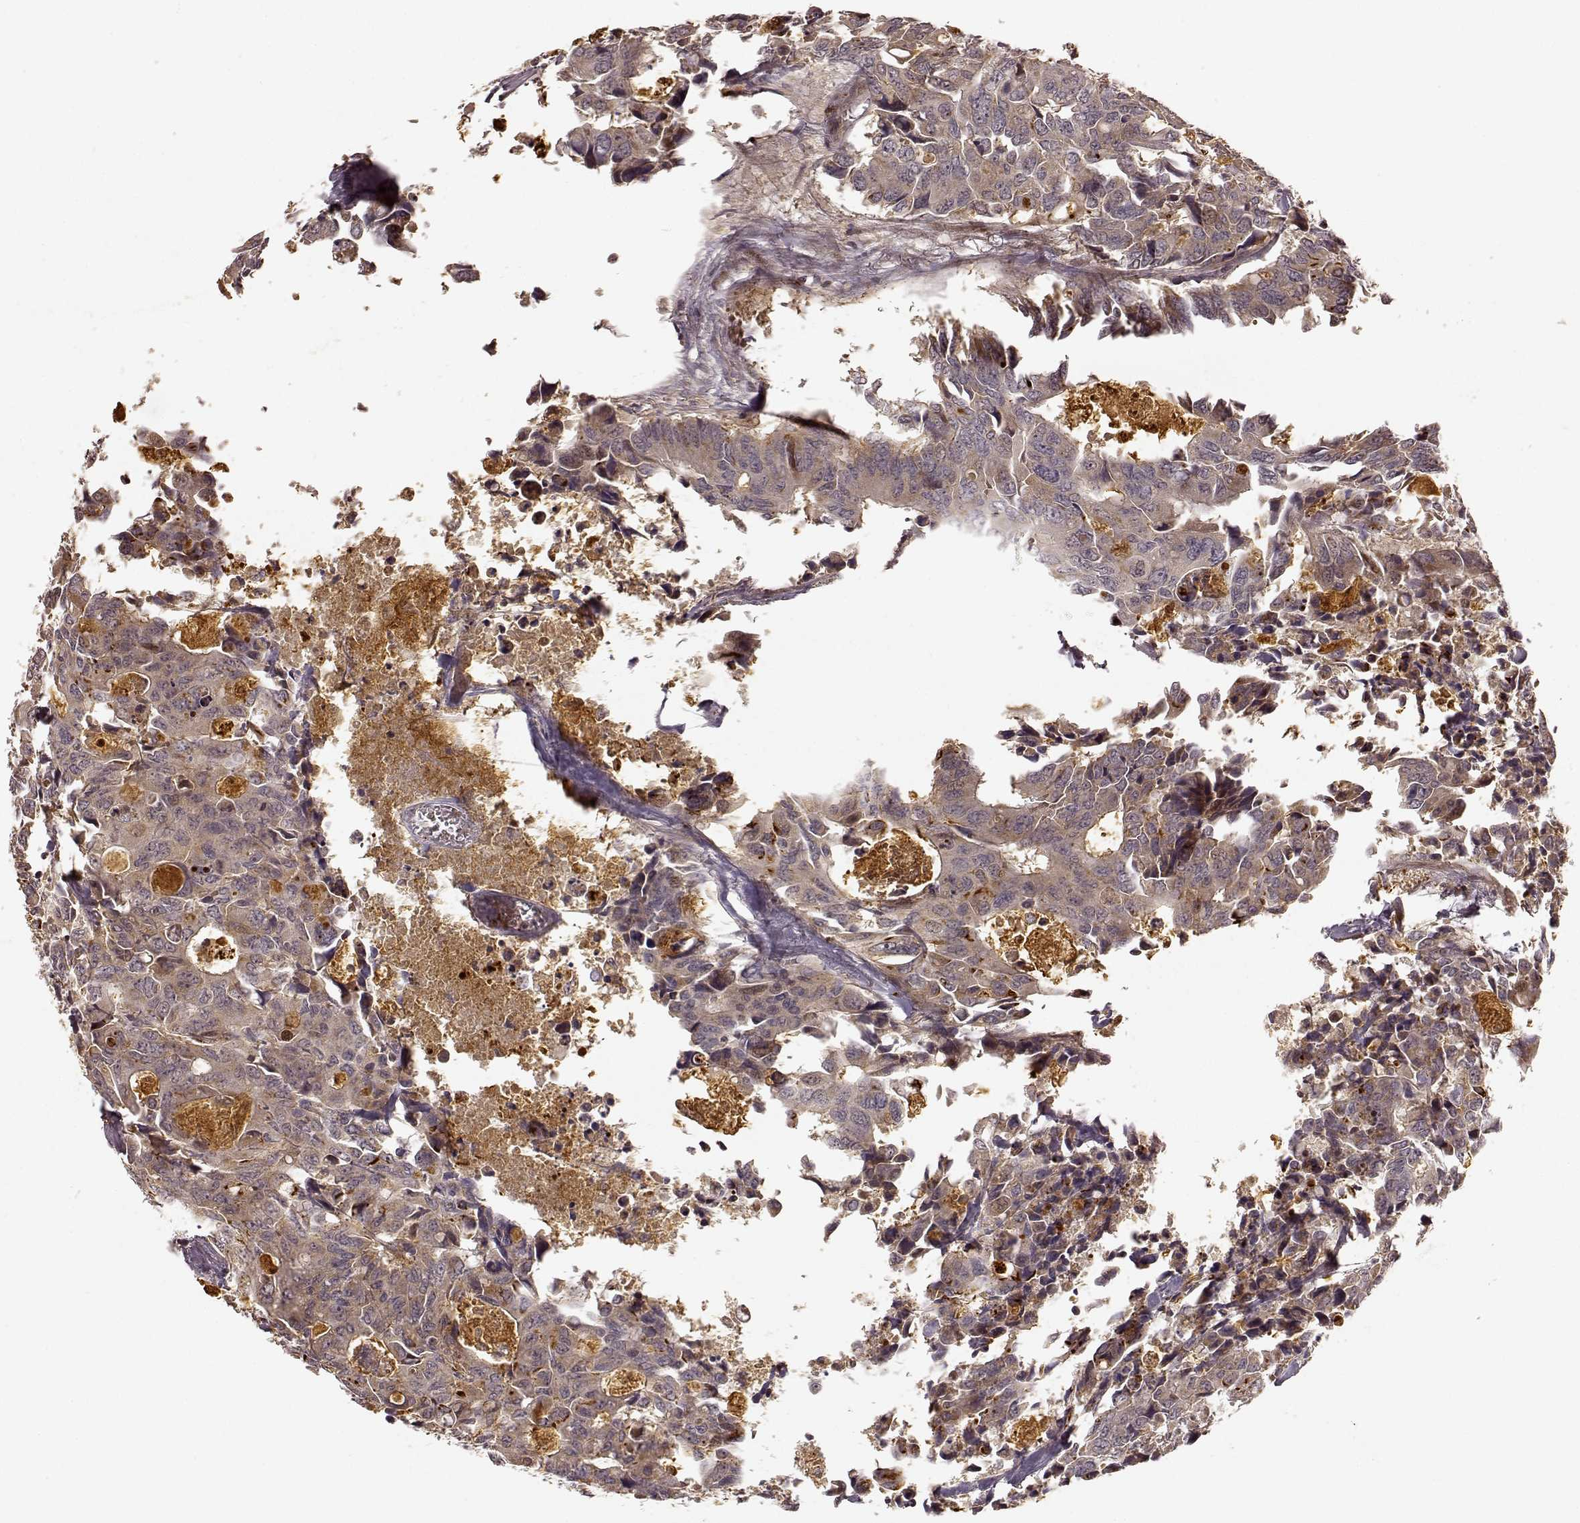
{"staining": {"intensity": "weak", "quantity": ">75%", "location": "cytoplasmic/membranous"}, "tissue": "colorectal cancer", "cell_type": "Tumor cells", "image_type": "cancer", "snomed": [{"axis": "morphology", "description": "Adenocarcinoma, NOS"}, {"axis": "topography", "description": "Rectum"}], "caption": "Protein positivity by immunohistochemistry exhibits weak cytoplasmic/membranous staining in approximately >75% of tumor cells in colorectal adenocarcinoma. (DAB (3,3'-diaminobenzidine) = brown stain, brightfield microscopy at high magnification).", "gene": "SLC12A9", "patient": {"sex": "male", "age": 76}}